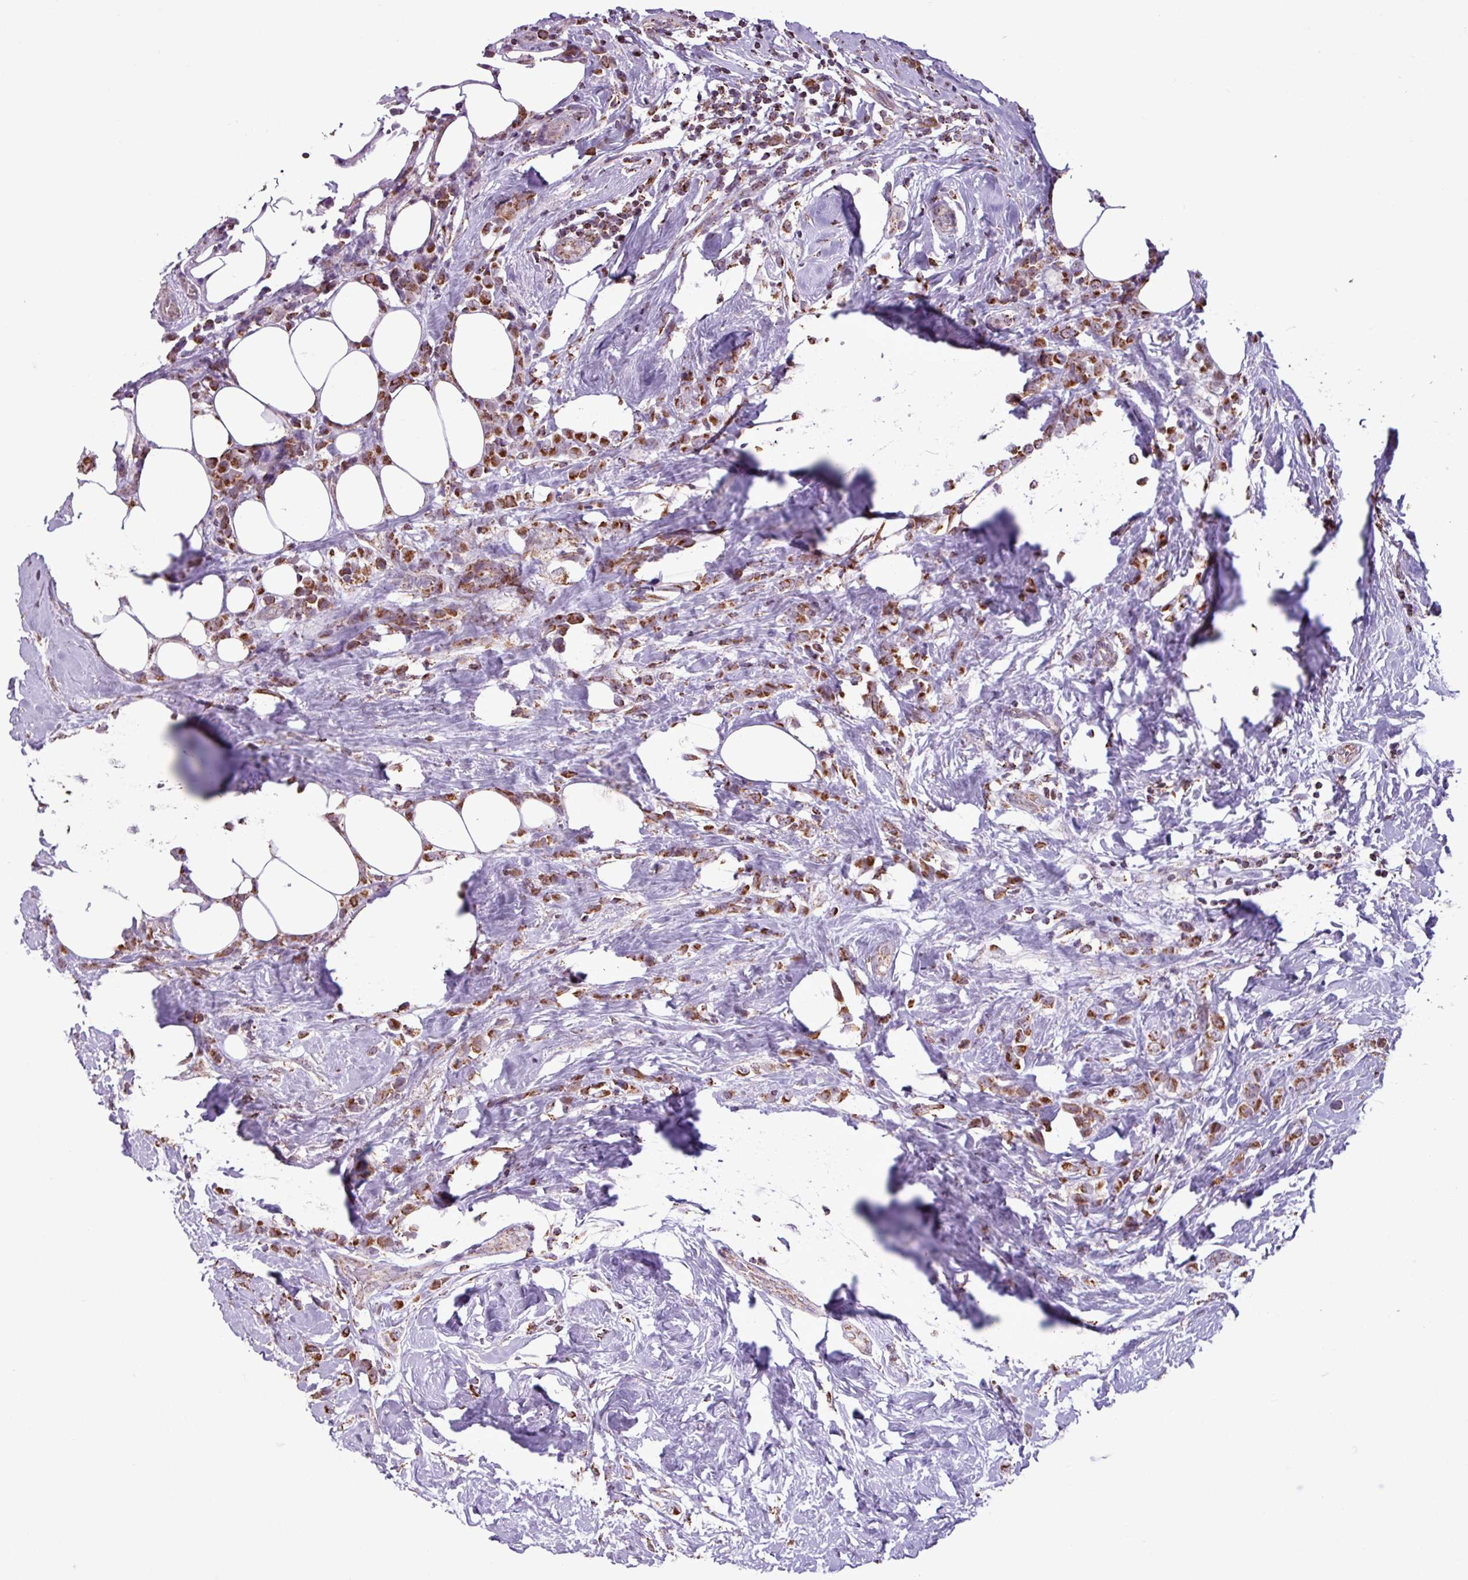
{"staining": {"intensity": "strong", "quantity": ">75%", "location": "cytoplasmic/membranous"}, "tissue": "breast cancer", "cell_type": "Tumor cells", "image_type": "cancer", "snomed": [{"axis": "morphology", "description": "Duct carcinoma"}, {"axis": "topography", "description": "Breast"}], "caption": "Immunohistochemistry (DAB (3,3'-diaminobenzidine)) staining of human breast cancer shows strong cytoplasmic/membranous protein staining in about >75% of tumor cells. (DAB IHC, brown staining for protein, blue staining for nuclei).", "gene": "ALG8", "patient": {"sex": "female", "age": 80}}